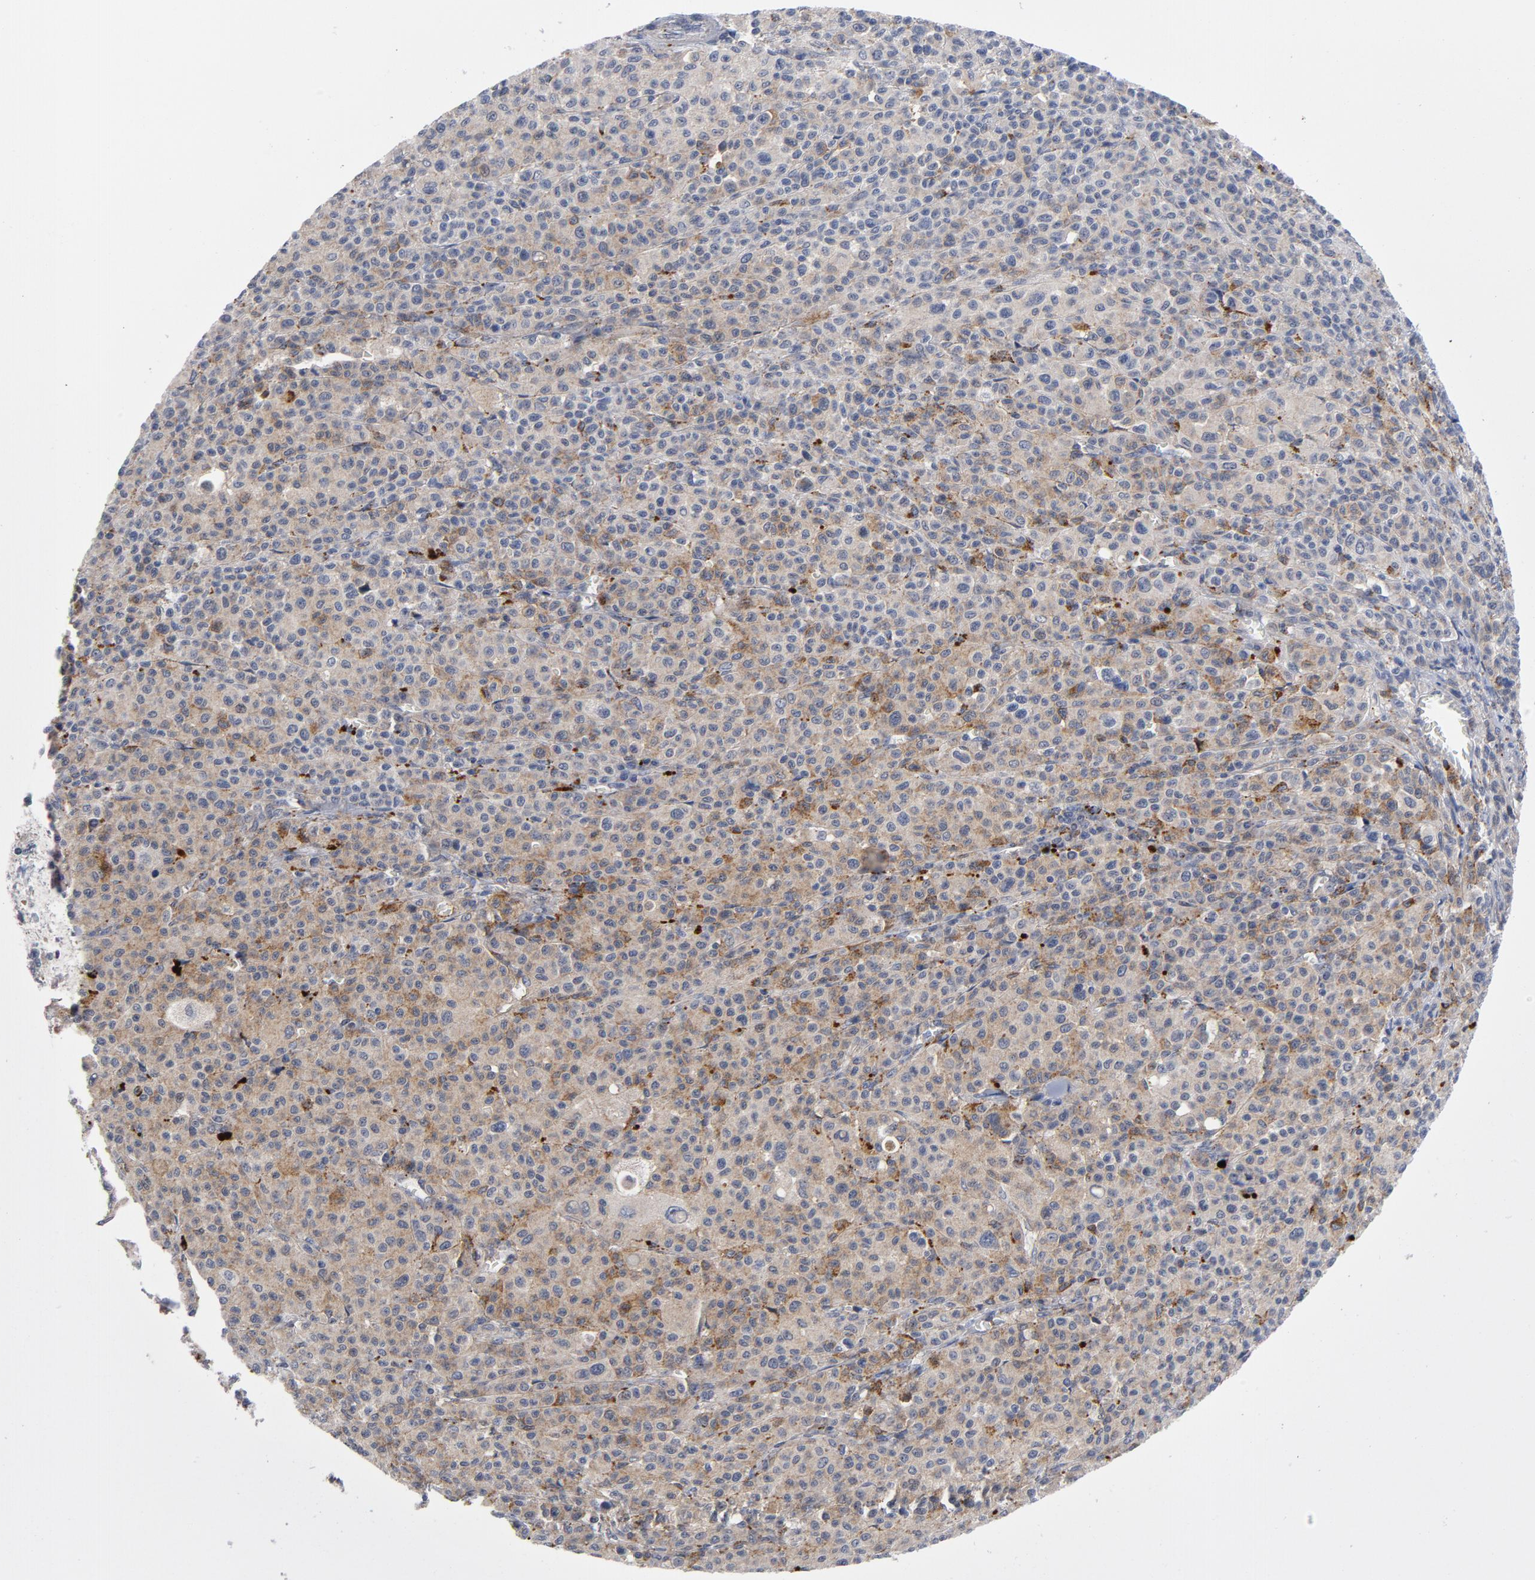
{"staining": {"intensity": "weak", "quantity": "25%-75%", "location": "cytoplasmic/membranous"}, "tissue": "melanoma", "cell_type": "Tumor cells", "image_type": "cancer", "snomed": [{"axis": "morphology", "description": "Malignant melanoma, Metastatic site"}, {"axis": "topography", "description": "Skin"}], "caption": "DAB (3,3'-diaminobenzidine) immunohistochemical staining of human melanoma displays weak cytoplasmic/membranous protein positivity in approximately 25%-75% of tumor cells.", "gene": "AKT2", "patient": {"sex": "female", "age": 74}}